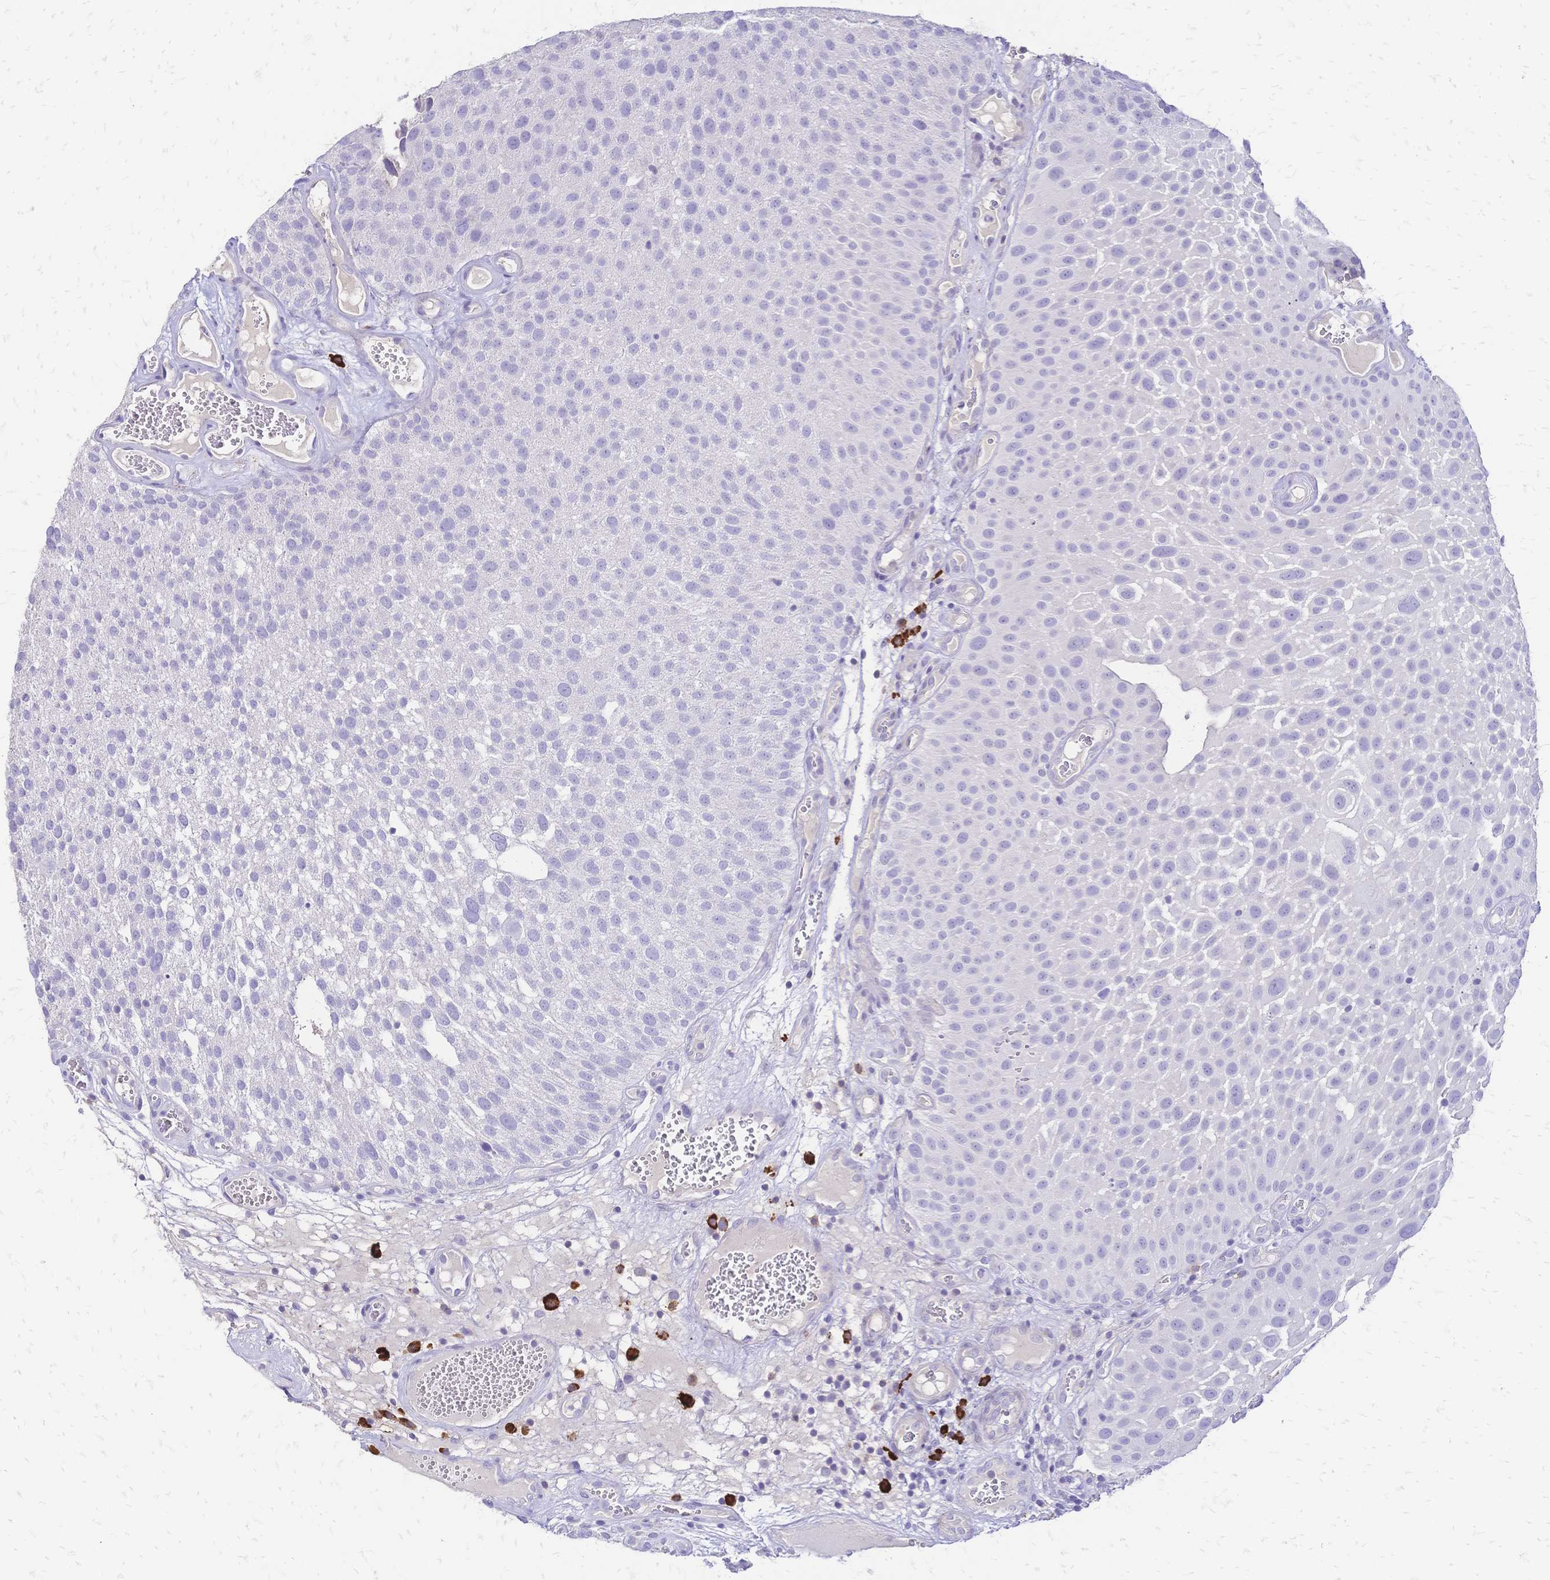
{"staining": {"intensity": "negative", "quantity": "none", "location": "none"}, "tissue": "urothelial cancer", "cell_type": "Tumor cells", "image_type": "cancer", "snomed": [{"axis": "morphology", "description": "Urothelial carcinoma, Low grade"}, {"axis": "topography", "description": "Urinary bladder"}], "caption": "Urothelial cancer was stained to show a protein in brown. There is no significant staining in tumor cells. (DAB immunohistochemistry (IHC) visualized using brightfield microscopy, high magnification).", "gene": "IL2RA", "patient": {"sex": "male", "age": 72}}